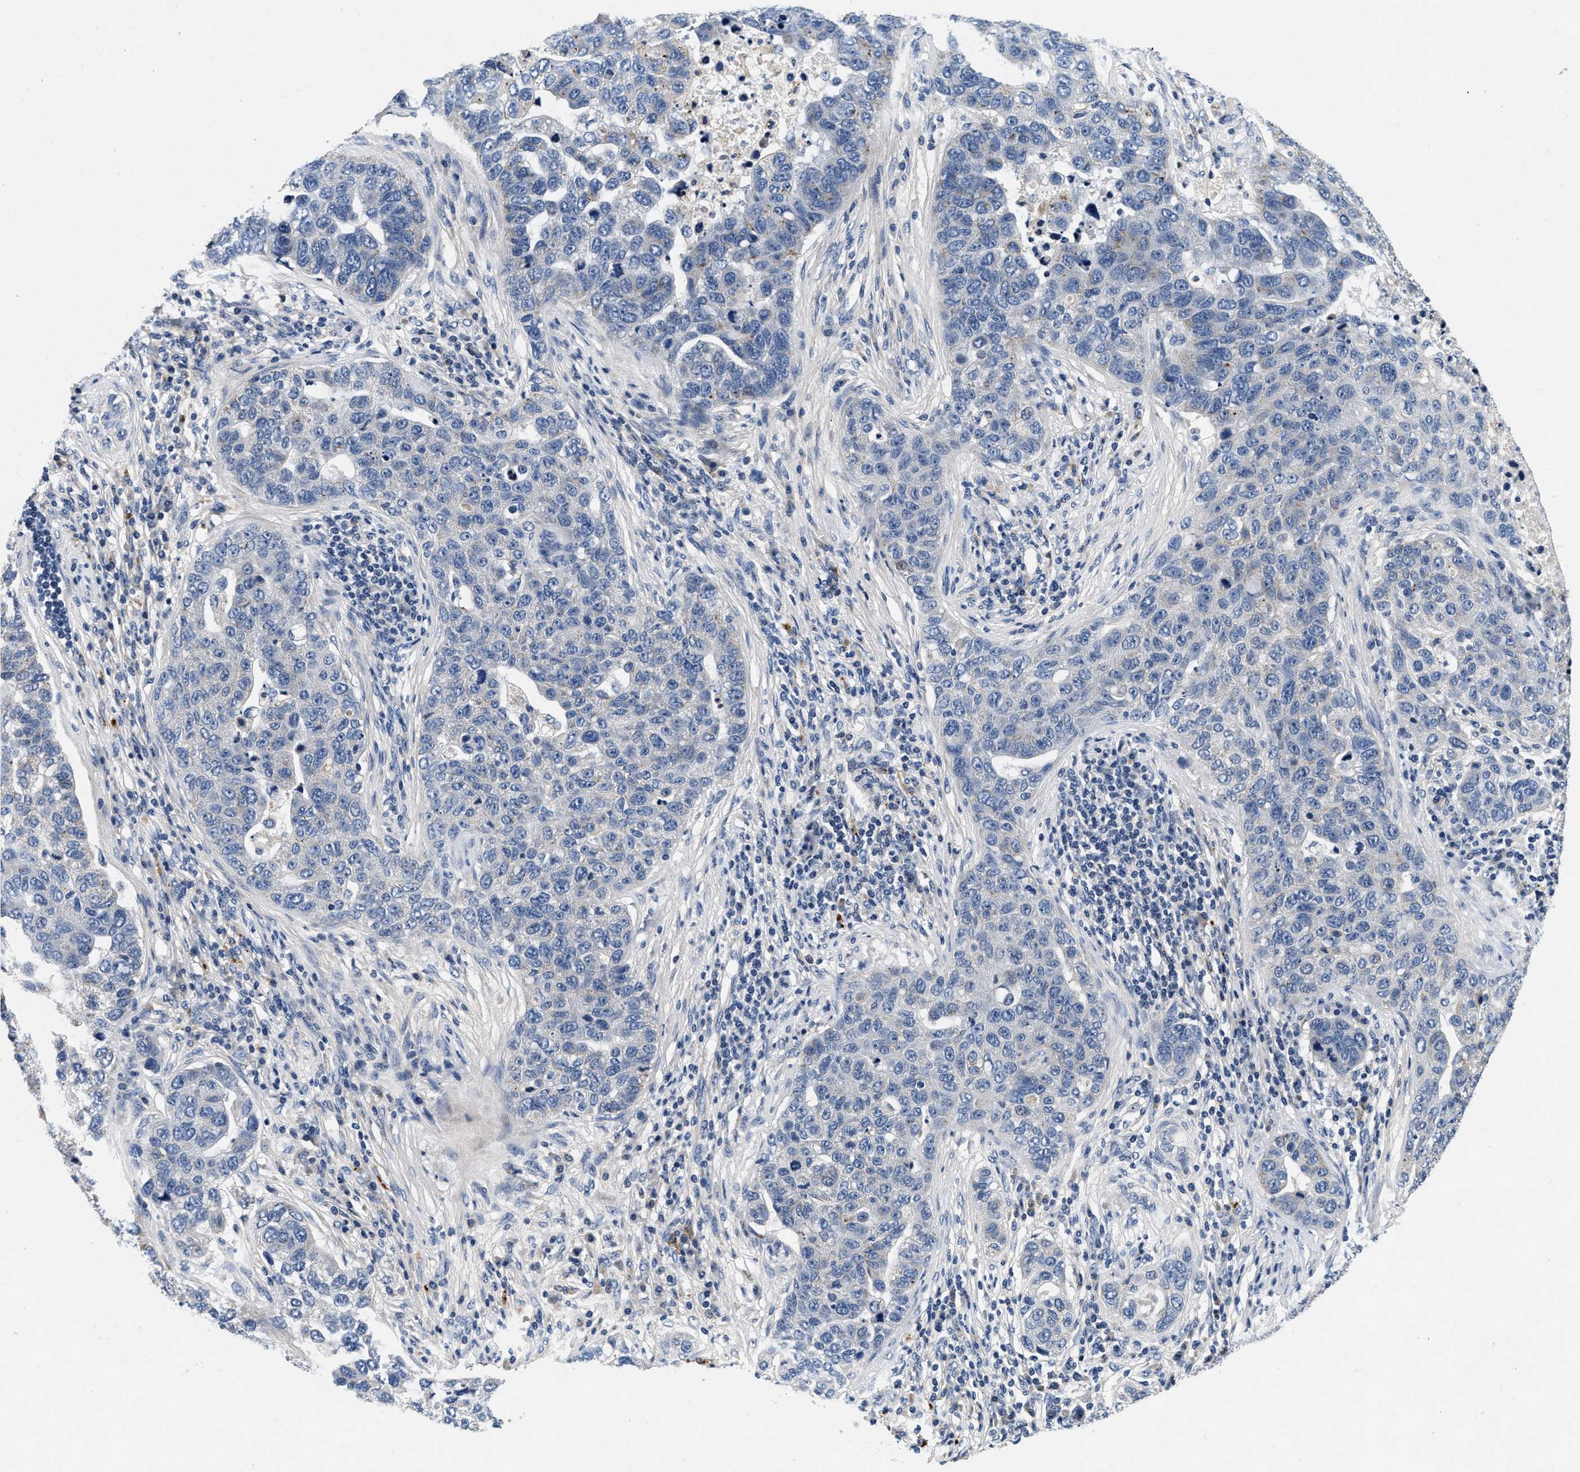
{"staining": {"intensity": "negative", "quantity": "none", "location": "none"}, "tissue": "pancreatic cancer", "cell_type": "Tumor cells", "image_type": "cancer", "snomed": [{"axis": "morphology", "description": "Adenocarcinoma, NOS"}, {"axis": "topography", "description": "Pancreas"}], "caption": "Immunohistochemistry image of pancreatic cancer stained for a protein (brown), which displays no expression in tumor cells.", "gene": "PDP1", "patient": {"sex": "female", "age": 61}}